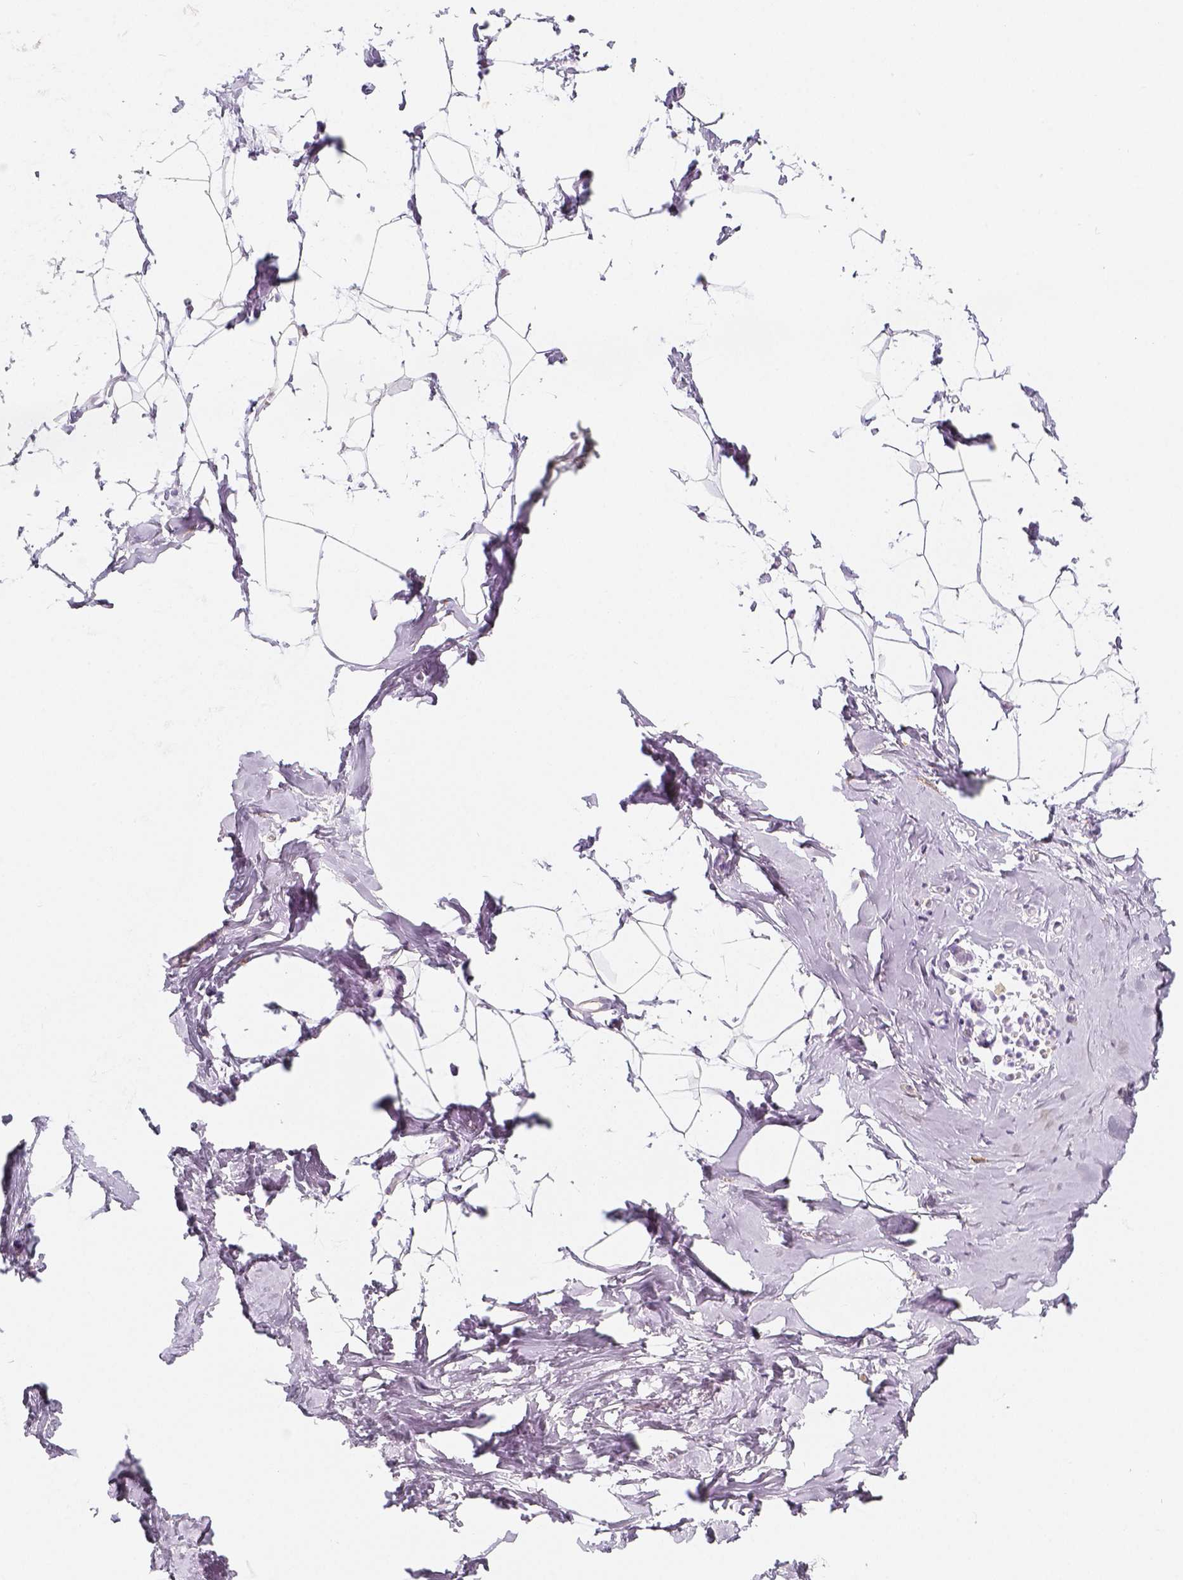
{"staining": {"intensity": "negative", "quantity": "none", "location": "none"}, "tissue": "breast", "cell_type": "Adipocytes", "image_type": "normal", "snomed": [{"axis": "morphology", "description": "Normal tissue, NOS"}, {"axis": "topography", "description": "Breast"}], "caption": "This is an immunohistochemistry (IHC) photomicrograph of unremarkable human breast. There is no positivity in adipocytes.", "gene": "NECAB2", "patient": {"sex": "female", "age": 32}}